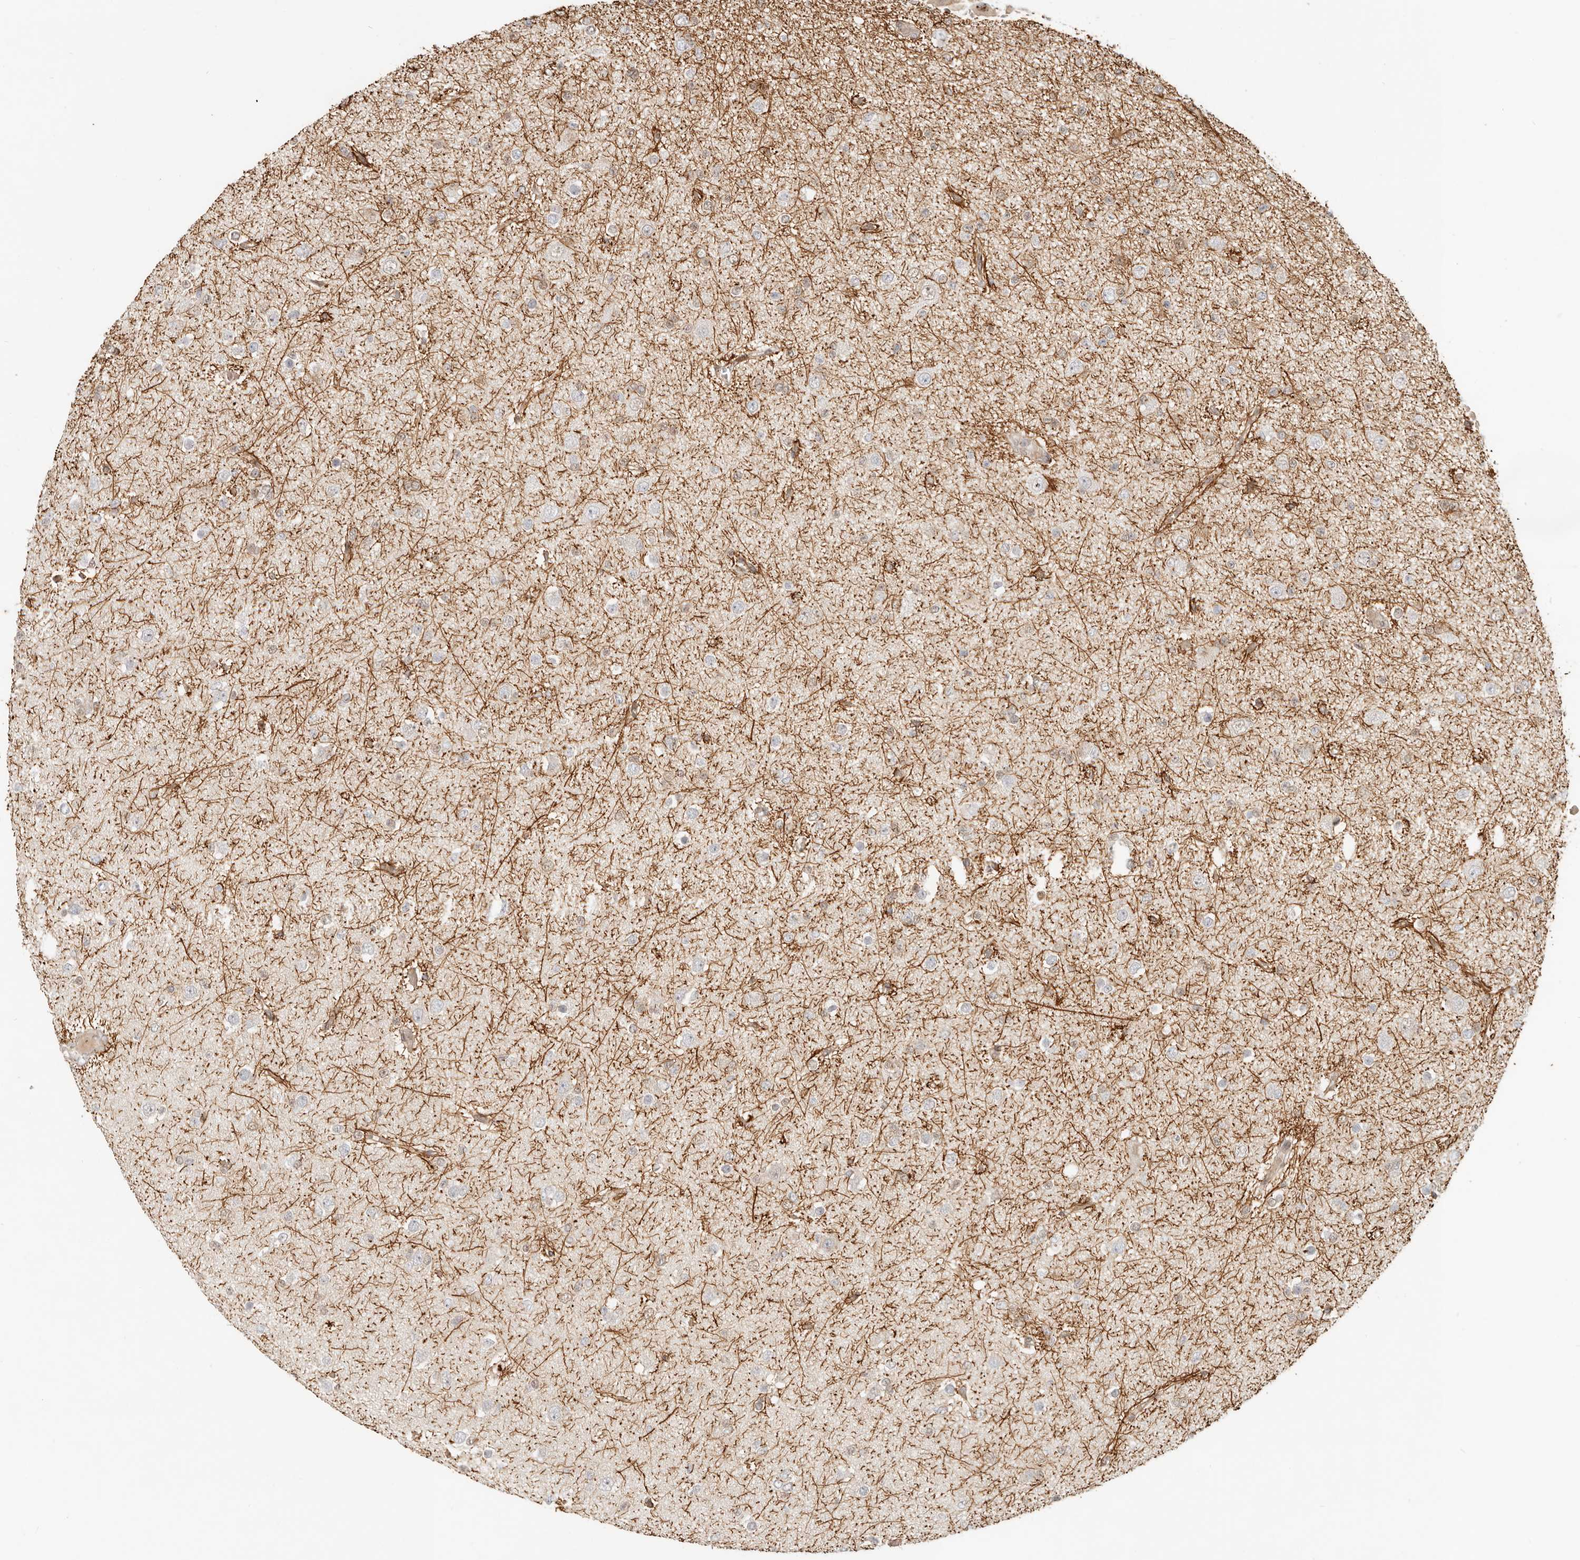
{"staining": {"intensity": "weak", "quantity": "<25%", "location": "cytoplasmic/membranous"}, "tissue": "glioma", "cell_type": "Tumor cells", "image_type": "cancer", "snomed": [{"axis": "morphology", "description": "Glioma, malignant, Low grade"}, {"axis": "topography", "description": "Brain"}], "caption": "This is an immunohistochemistry image of low-grade glioma (malignant). There is no positivity in tumor cells.", "gene": "TUFT1", "patient": {"sex": "female", "age": 22}}